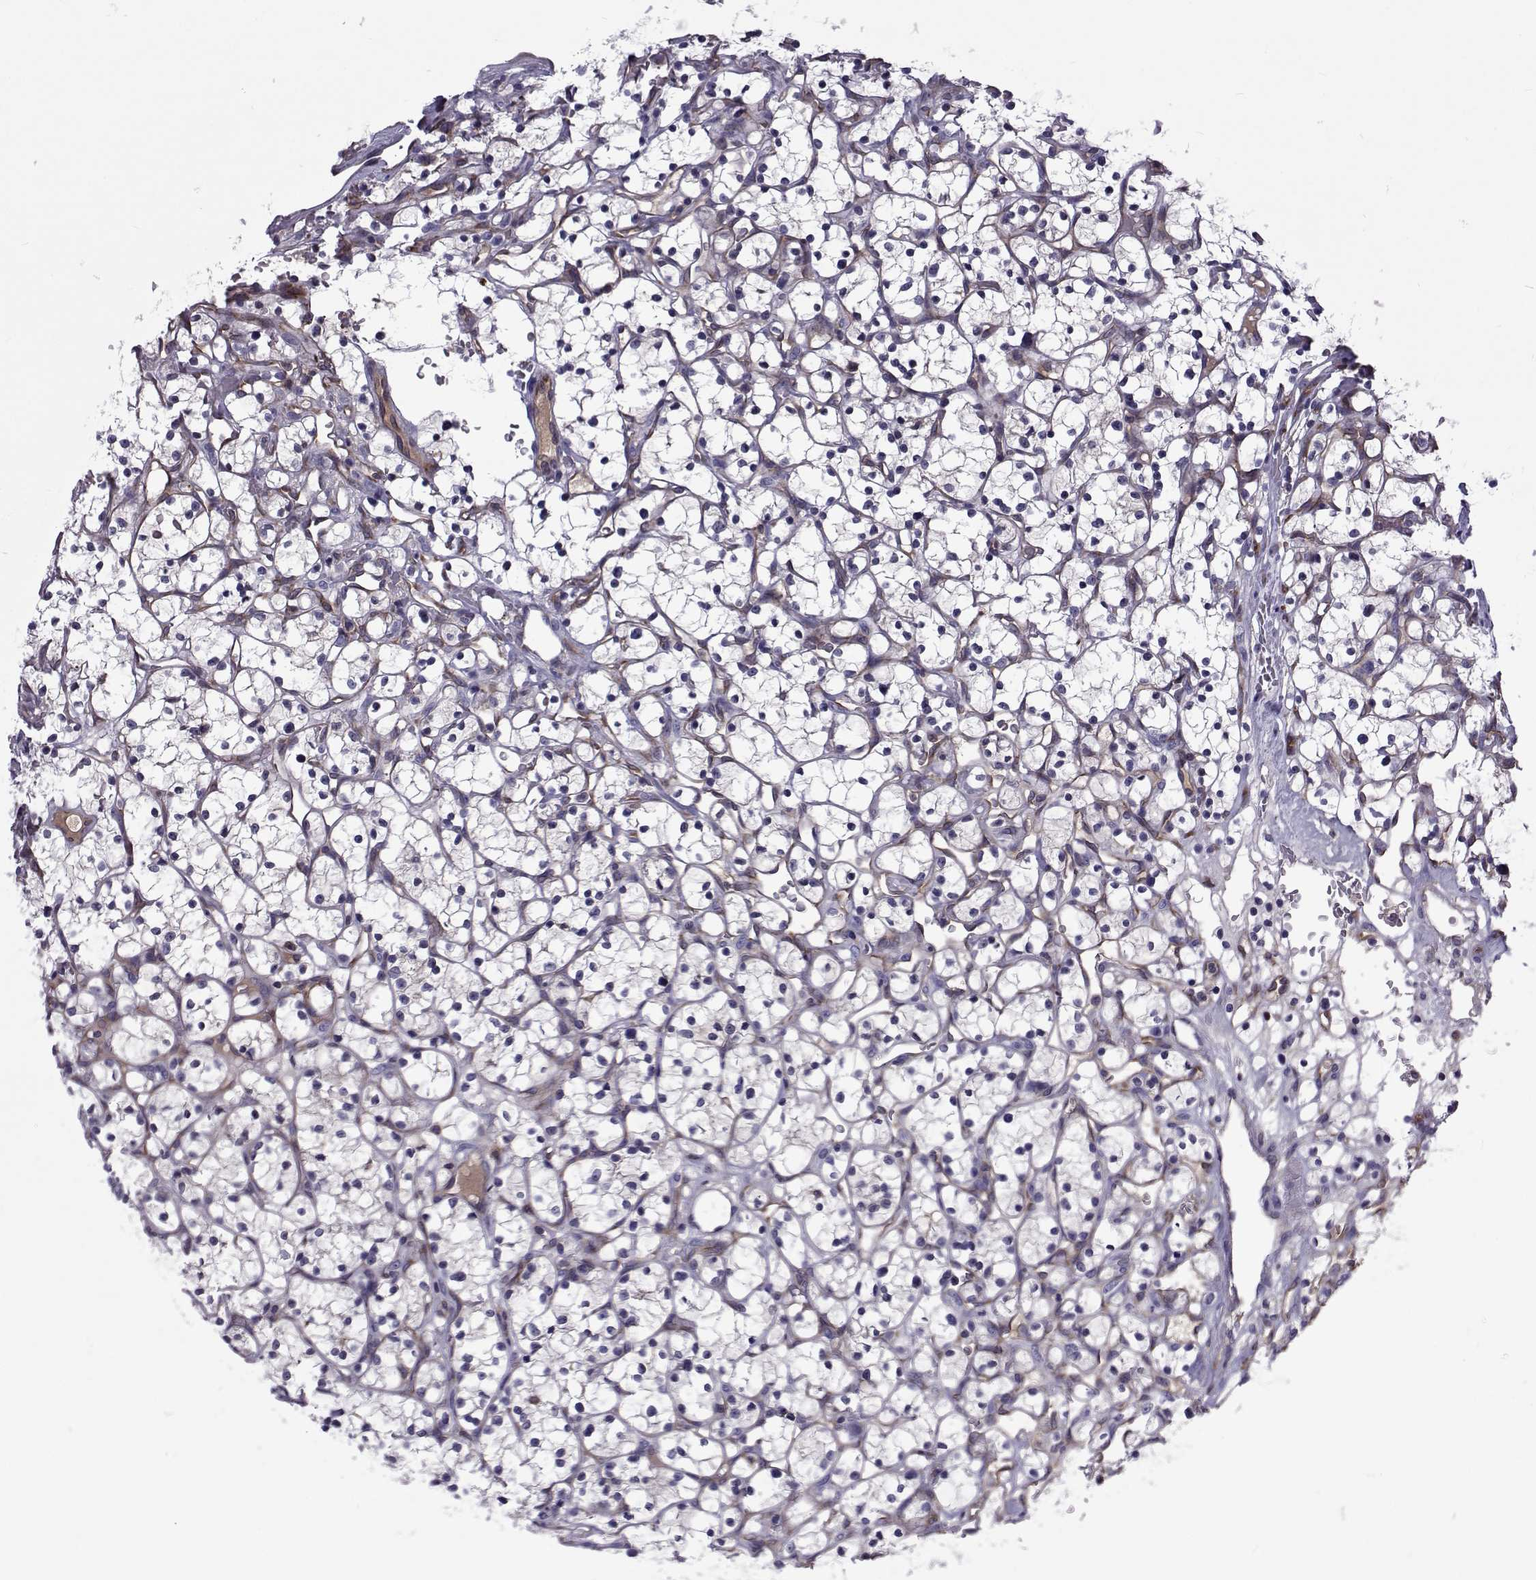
{"staining": {"intensity": "negative", "quantity": "none", "location": "none"}, "tissue": "renal cancer", "cell_type": "Tumor cells", "image_type": "cancer", "snomed": [{"axis": "morphology", "description": "Adenocarcinoma, NOS"}, {"axis": "topography", "description": "Kidney"}], "caption": "There is no significant staining in tumor cells of renal cancer (adenocarcinoma).", "gene": "TCF15", "patient": {"sex": "female", "age": 64}}